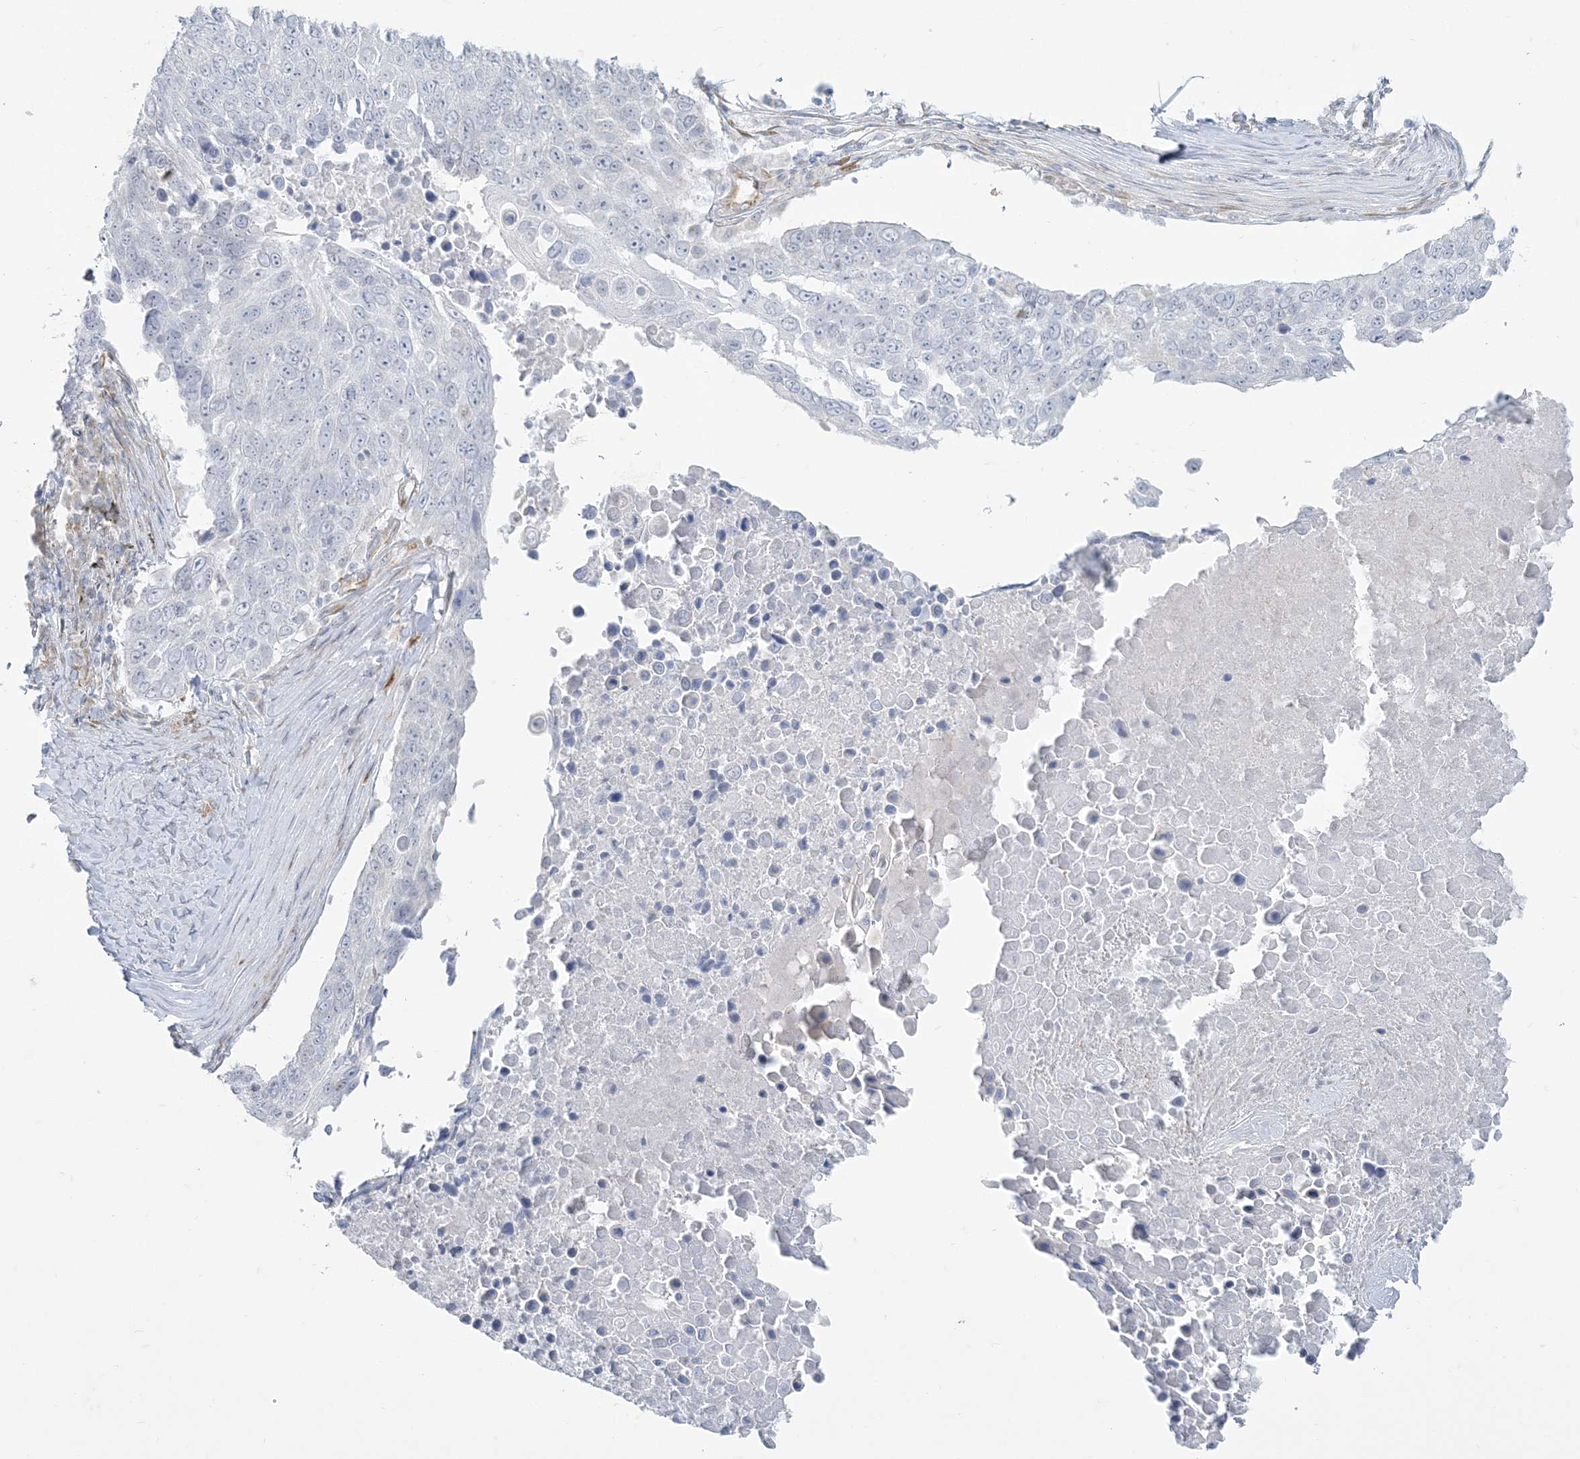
{"staining": {"intensity": "negative", "quantity": "none", "location": "none"}, "tissue": "lung cancer", "cell_type": "Tumor cells", "image_type": "cancer", "snomed": [{"axis": "morphology", "description": "Squamous cell carcinoma, NOS"}, {"axis": "topography", "description": "Lung"}], "caption": "This is an immunohistochemistry (IHC) histopathology image of human squamous cell carcinoma (lung). There is no positivity in tumor cells.", "gene": "ZC3H6", "patient": {"sex": "male", "age": 66}}